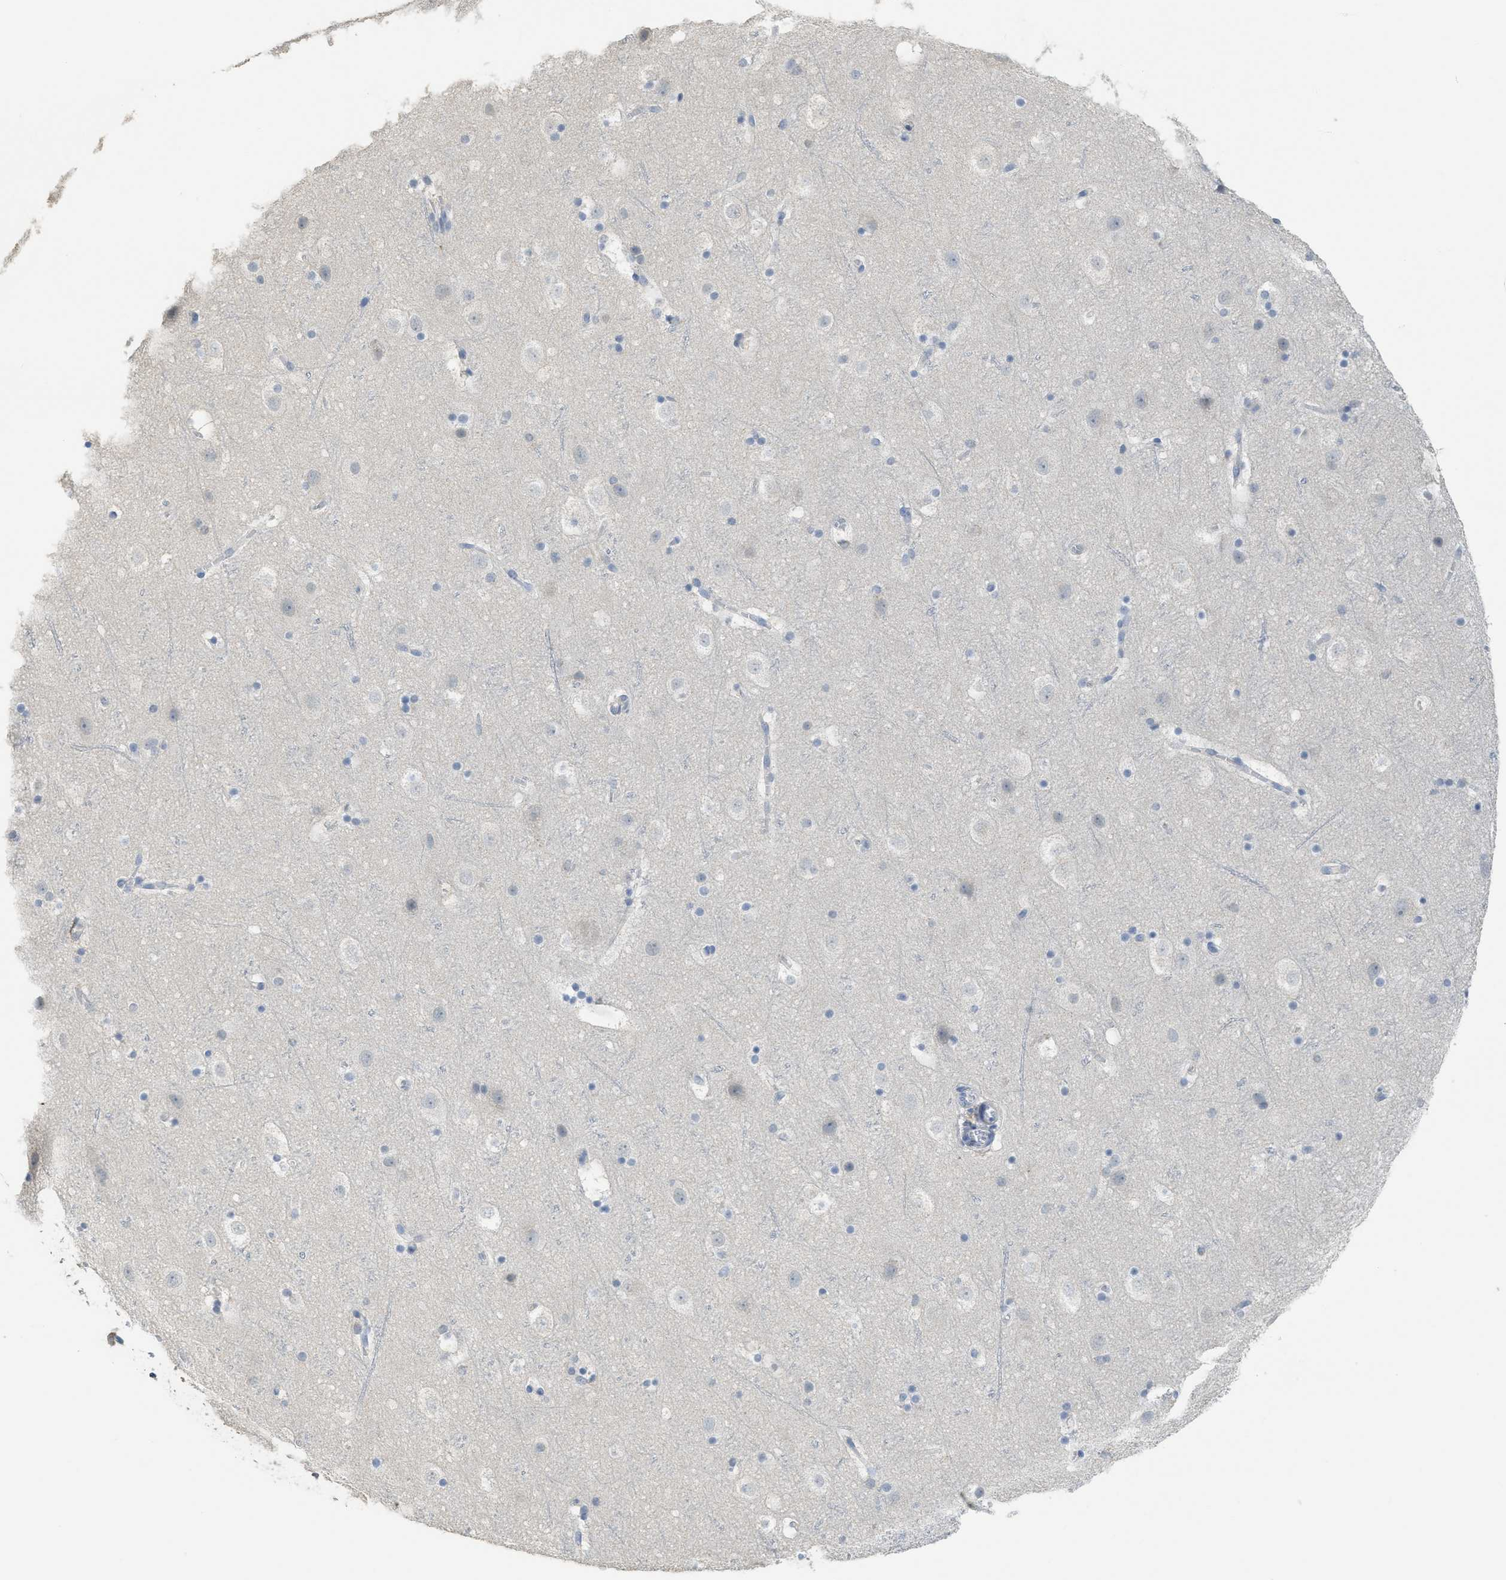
{"staining": {"intensity": "negative", "quantity": "none", "location": "none"}, "tissue": "cerebral cortex", "cell_type": "Endothelial cells", "image_type": "normal", "snomed": [{"axis": "morphology", "description": "Normal tissue, NOS"}, {"axis": "topography", "description": "Cerebral cortex"}], "caption": "Endothelial cells show no significant positivity in unremarkable cerebral cortex. (DAB IHC, high magnification).", "gene": "SFXN2", "patient": {"sex": "male", "age": 45}}